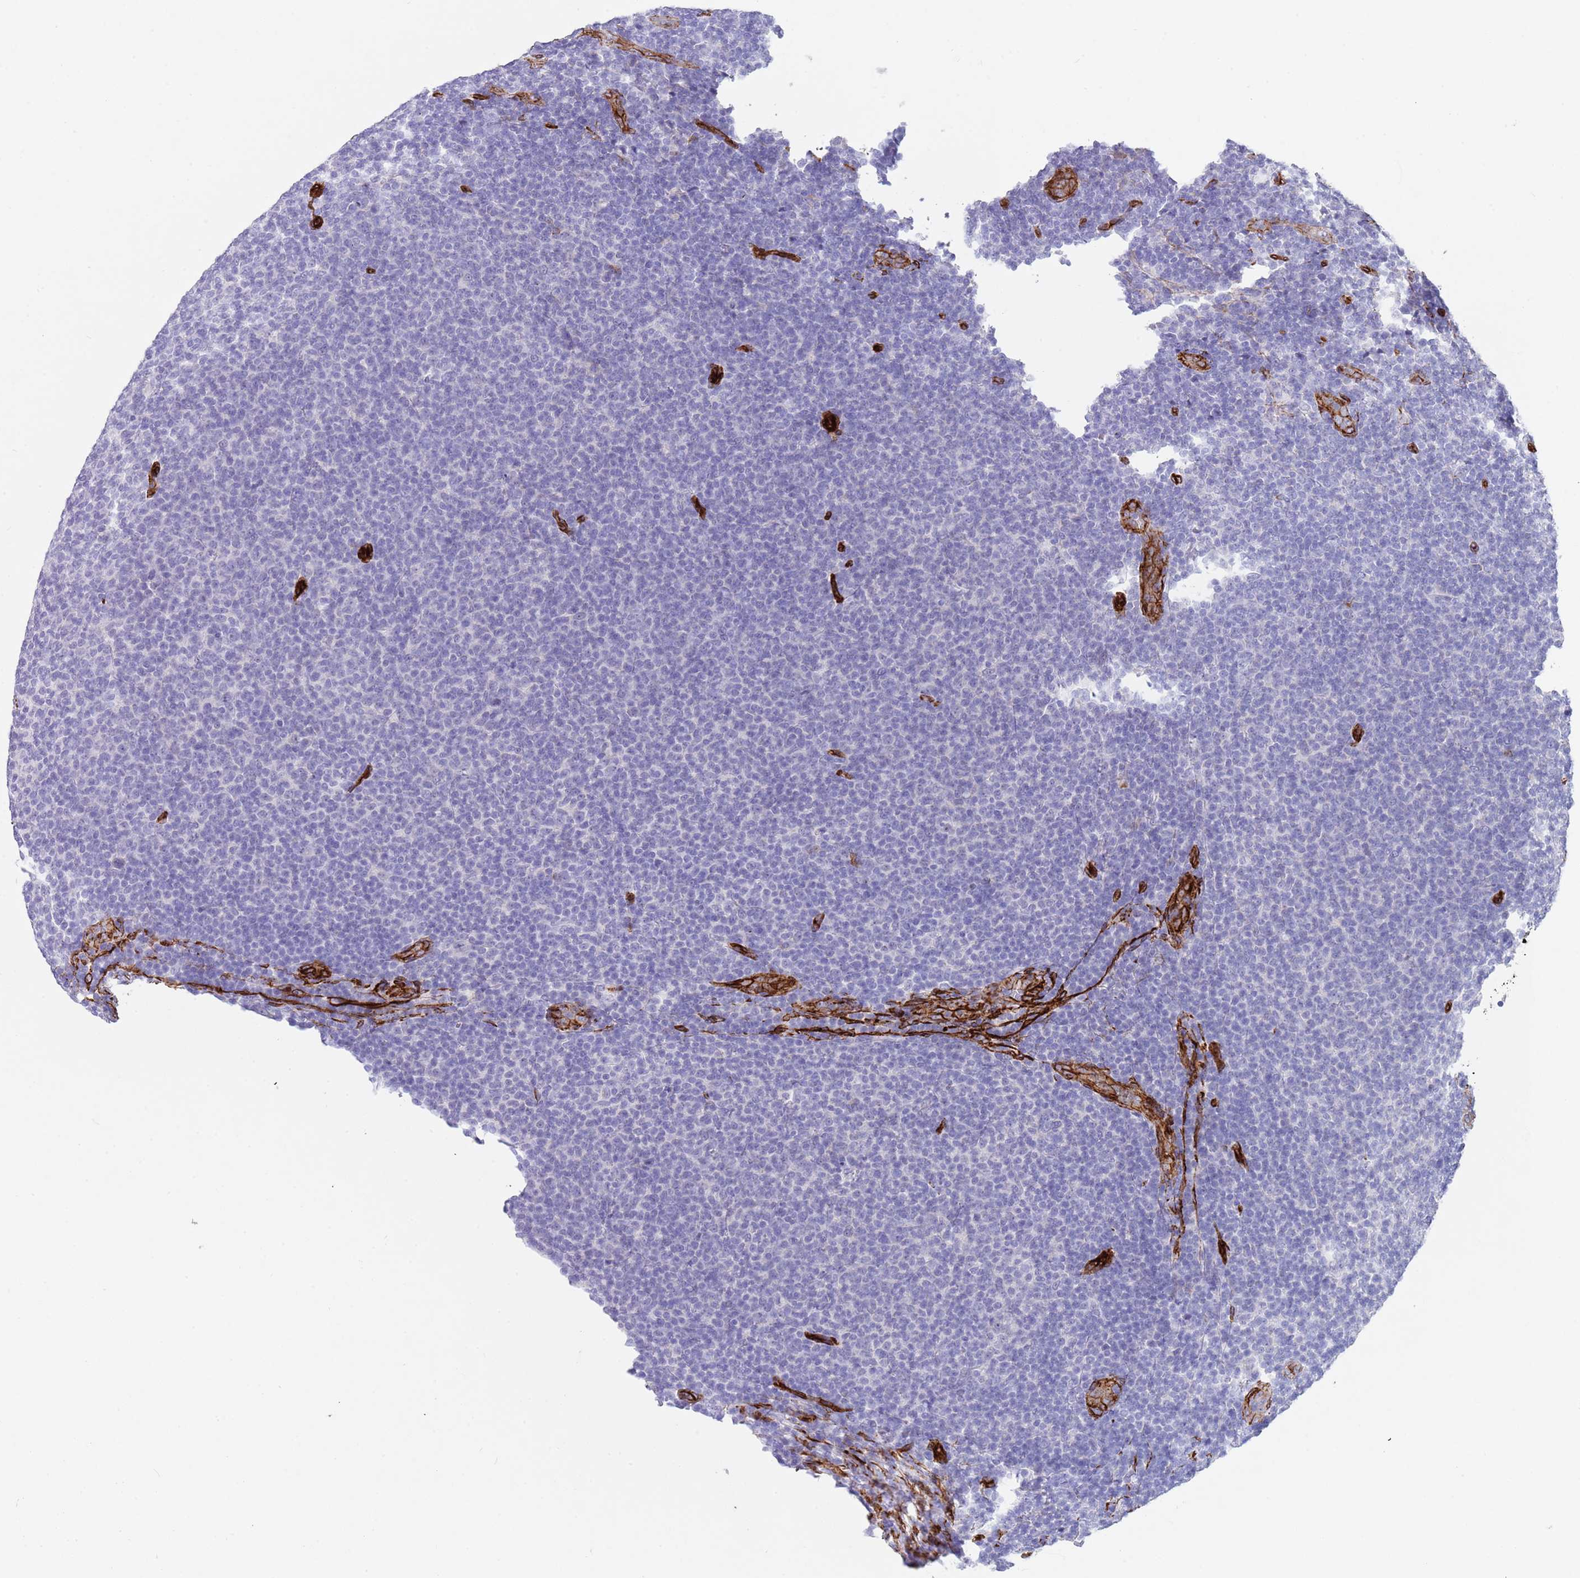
{"staining": {"intensity": "negative", "quantity": "none", "location": "none"}, "tissue": "lymphoma", "cell_type": "Tumor cells", "image_type": "cancer", "snomed": [{"axis": "morphology", "description": "Malignant lymphoma, non-Hodgkin's type, Low grade"}, {"axis": "topography", "description": "Lymph node"}], "caption": "There is no significant positivity in tumor cells of malignant lymphoma, non-Hodgkin's type (low-grade). The staining is performed using DAB brown chromogen with nuclei counter-stained in using hematoxylin.", "gene": "CAV2", "patient": {"sex": "male", "age": 66}}